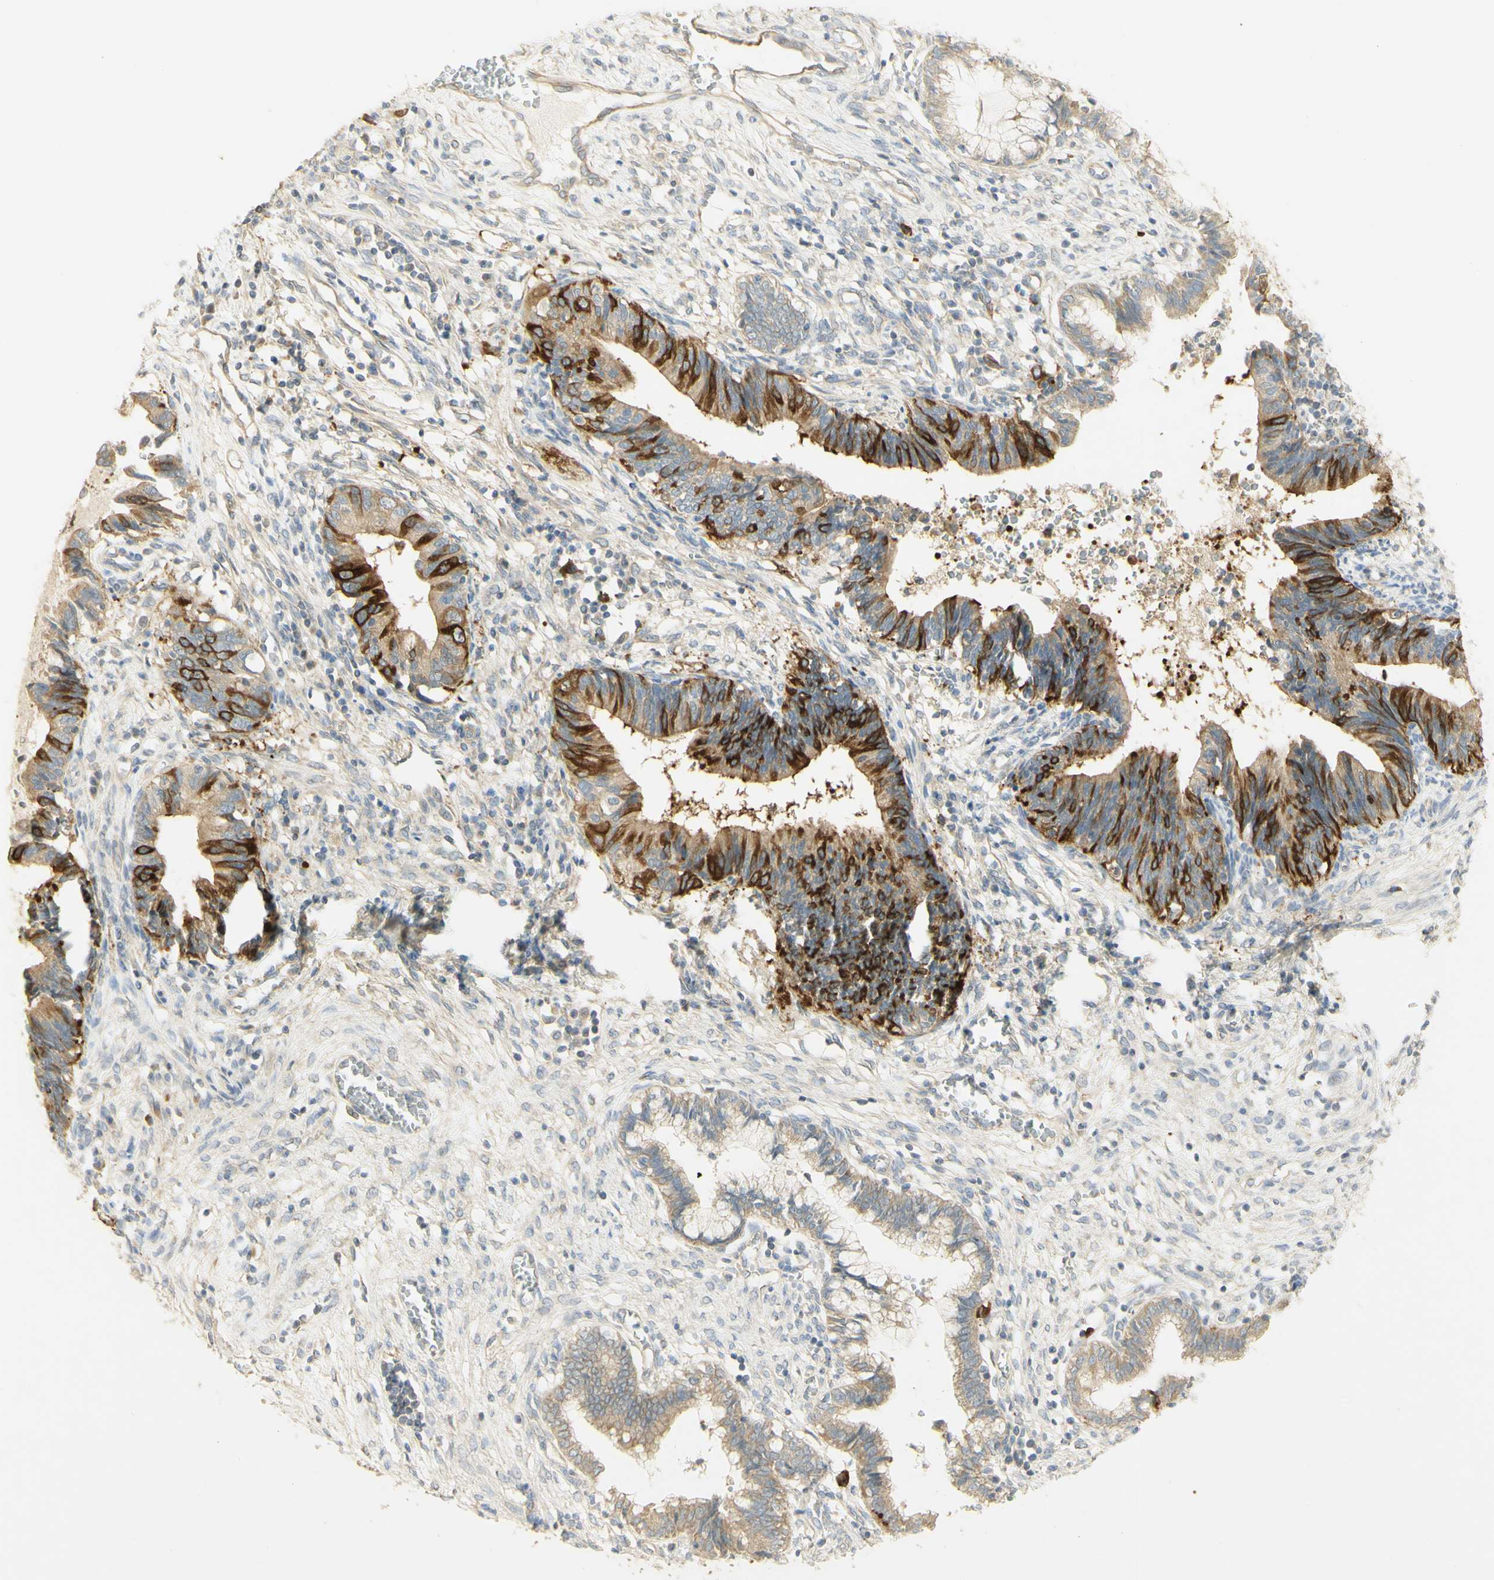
{"staining": {"intensity": "strong", "quantity": "25%-75%", "location": "cytoplasmic/membranous"}, "tissue": "cervical cancer", "cell_type": "Tumor cells", "image_type": "cancer", "snomed": [{"axis": "morphology", "description": "Adenocarcinoma, NOS"}, {"axis": "topography", "description": "Cervix"}], "caption": "A high-resolution micrograph shows immunohistochemistry (IHC) staining of cervical cancer, which displays strong cytoplasmic/membranous positivity in about 25%-75% of tumor cells.", "gene": "KIF11", "patient": {"sex": "female", "age": 44}}